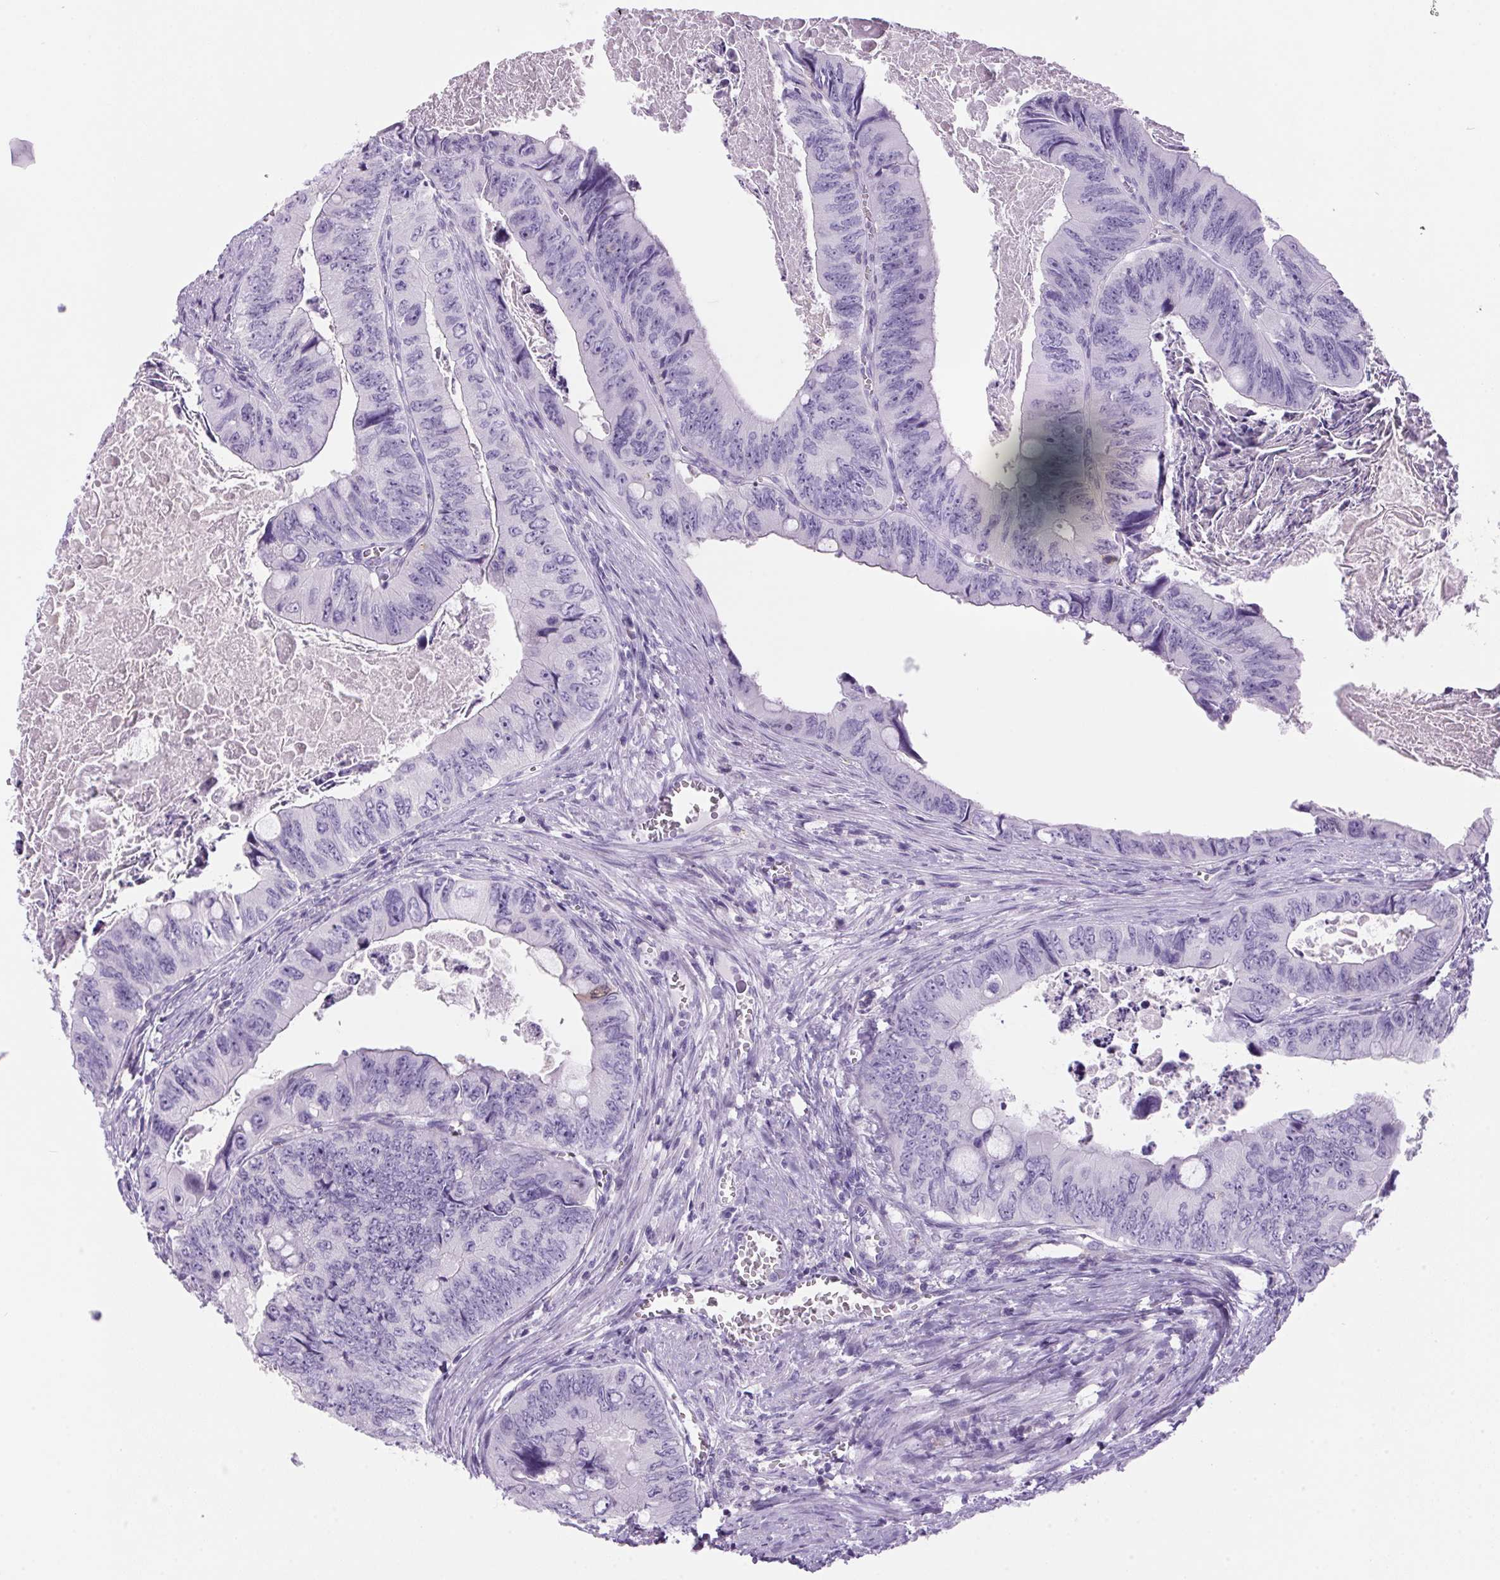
{"staining": {"intensity": "negative", "quantity": "none", "location": "none"}, "tissue": "colorectal cancer", "cell_type": "Tumor cells", "image_type": "cancer", "snomed": [{"axis": "morphology", "description": "Adenocarcinoma, NOS"}, {"axis": "topography", "description": "Colon"}], "caption": "Tumor cells show no significant positivity in colorectal cancer.", "gene": "S100A2", "patient": {"sex": "female", "age": 84}}